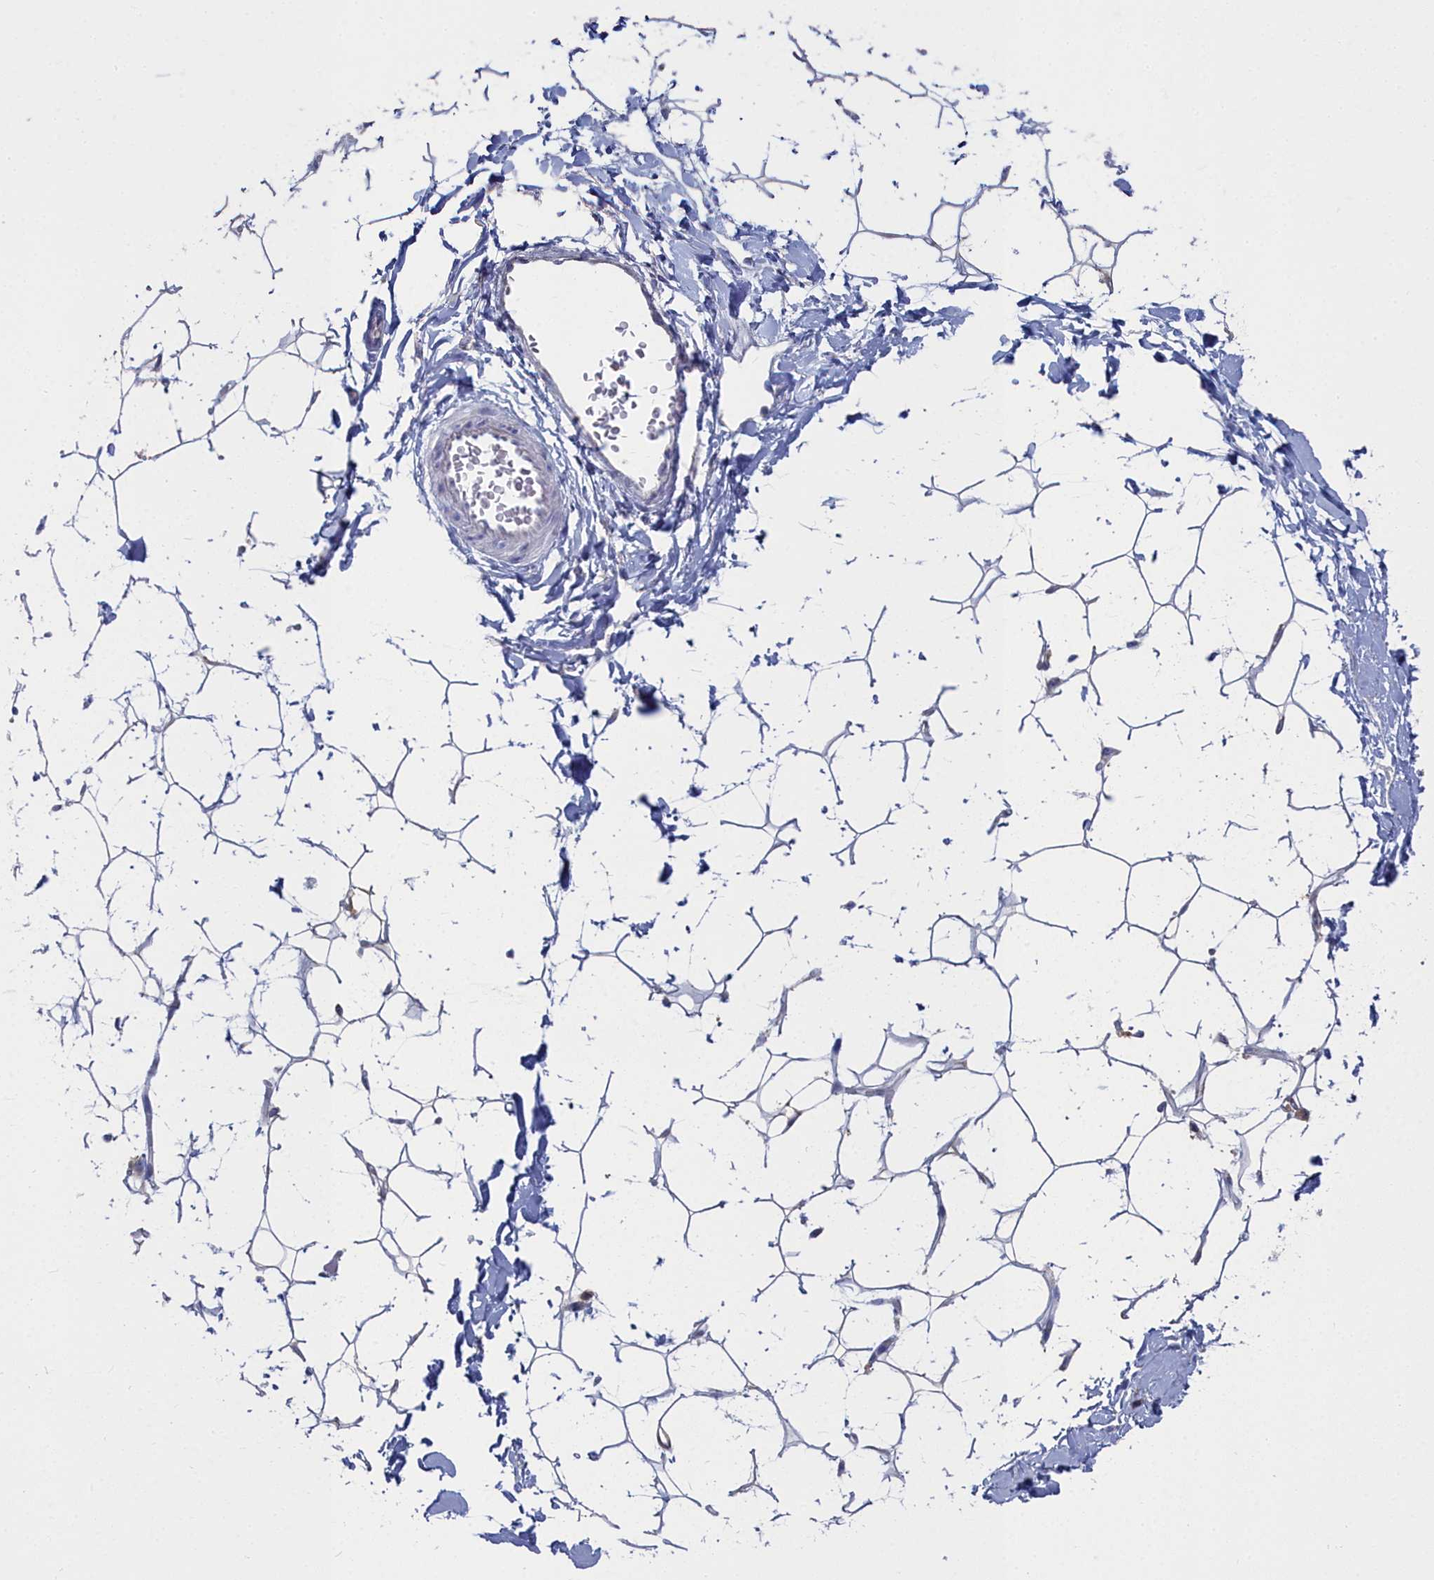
{"staining": {"intensity": "negative", "quantity": "none", "location": "none"}, "tissue": "adipose tissue", "cell_type": "Adipocytes", "image_type": "normal", "snomed": [{"axis": "morphology", "description": "Normal tissue, NOS"}, {"axis": "topography", "description": "Breast"}], "caption": "The photomicrograph reveals no significant positivity in adipocytes of adipose tissue. (DAB (3,3'-diaminobenzidine) immunohistochemistry with hematoxylin counter stain).", "gene": "CCDC149", "patient": {"sex": "female", "age": 26}}